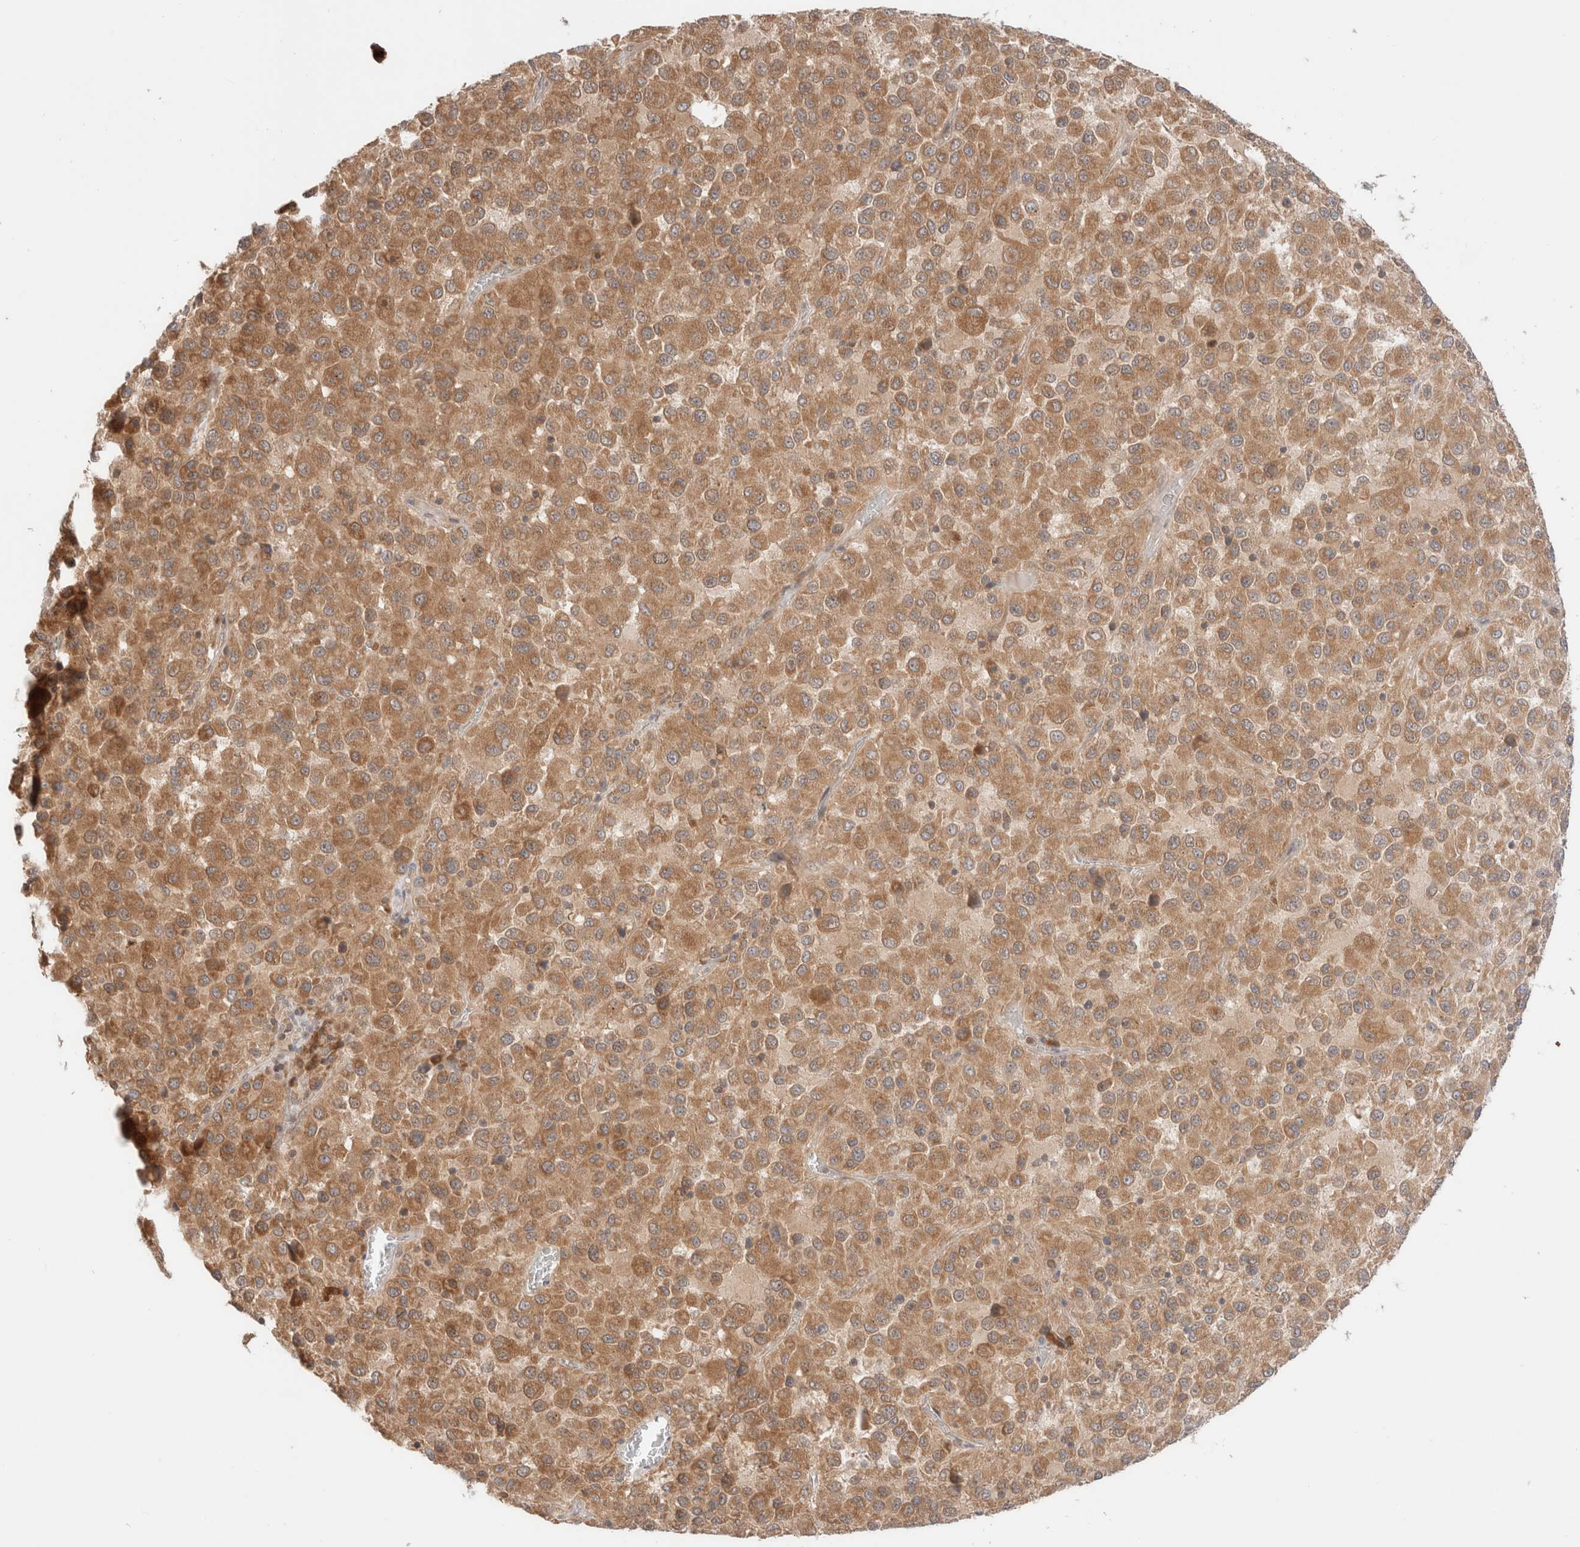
{"staining": {"intensity": "moderate", "quantity": ">75%", "location": "cytoplasmic/membranous"}, "tissue": "melanoma", "cell_type": "Tumor cells", "image_type": "cancer", "snomed": [{"axis": "morphology", "description": "Malignant melanoma, Metastatic site"}, {"axis": "topography", "description": "Lung"}], "caption": "This is an image of immunohistochemistry staining of melanoma, which shows moderate staining in the cytoplasmic/membranous of tumor cells.", "gene": "XKR4", "patient": {"sex": "male", "age": 64}}